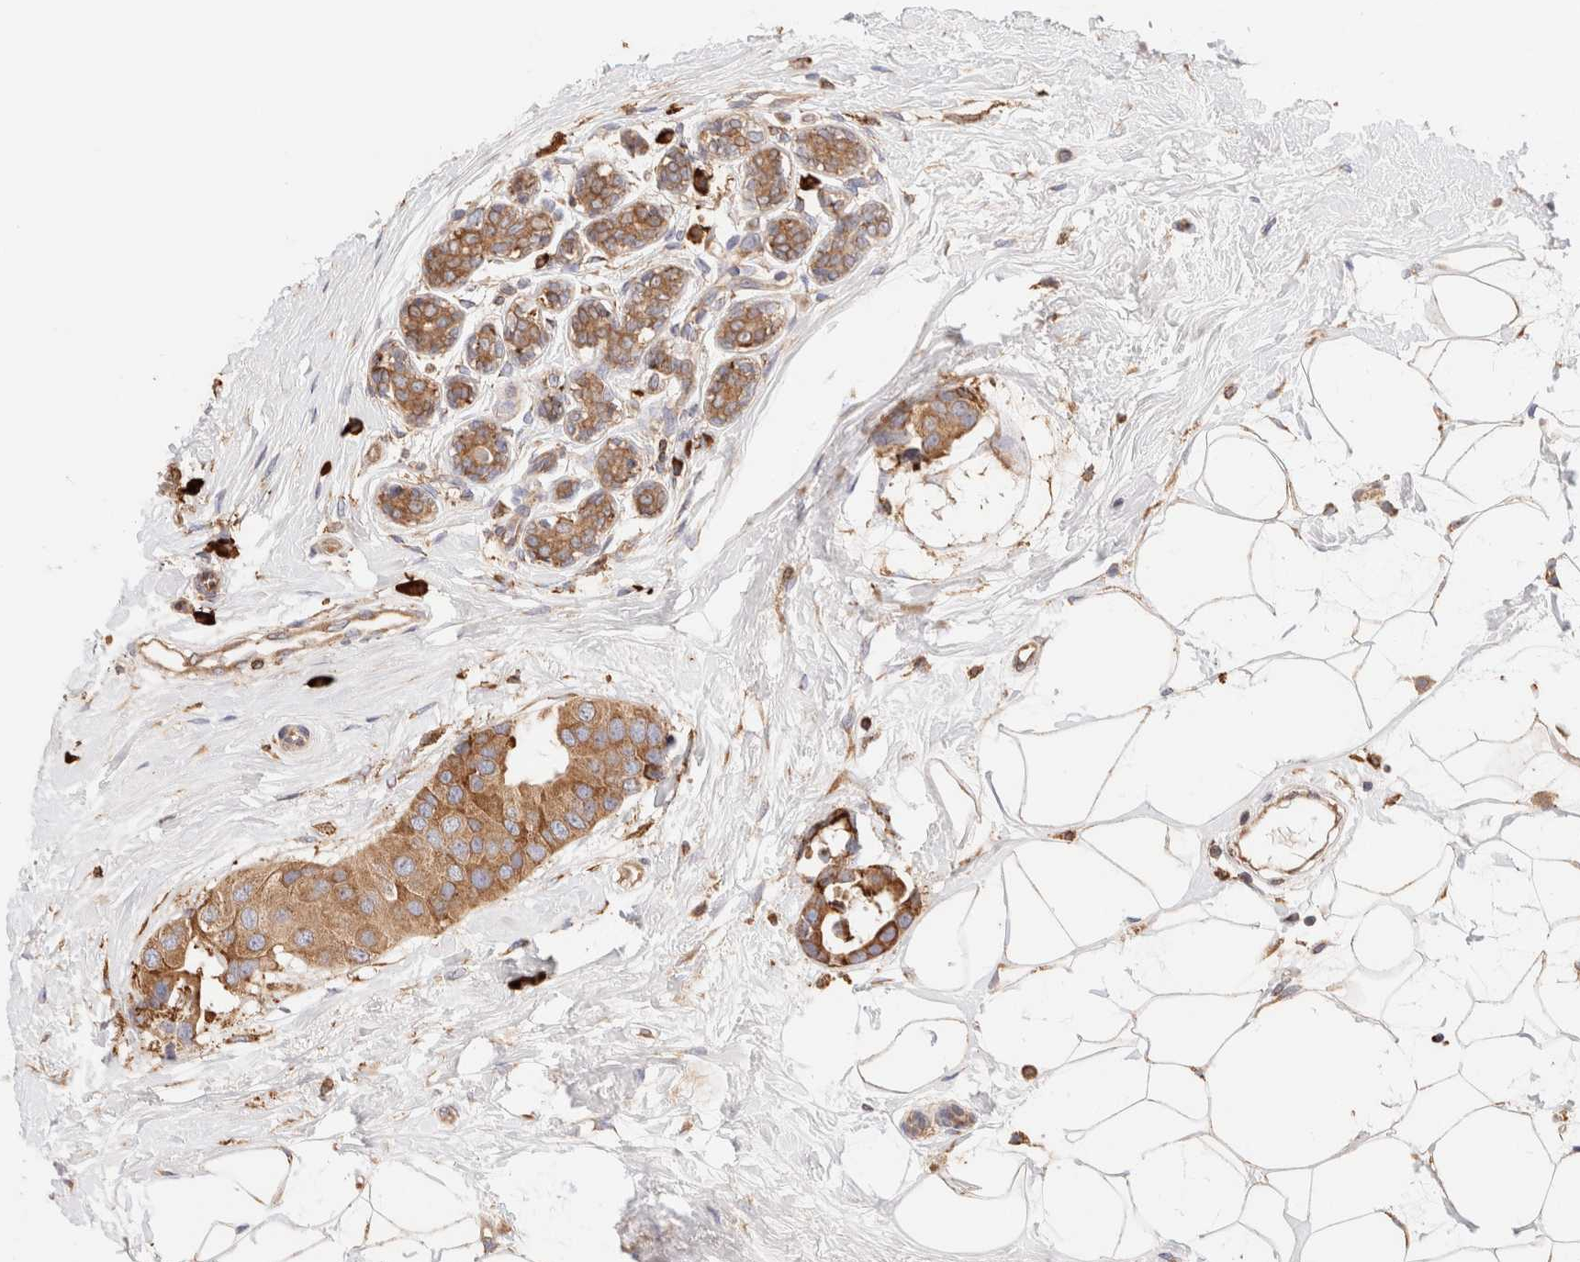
{"staining": {"intensity": "moderate", "quantity": ">75%", "location": "cytoplasmic/membranous"}, "tissue": "breast cancer", "cell_type": "Tumor cells", "image_type": "cancer", "snomed": [{"axis": "morphology", "description": "Normal tissue, NOS"}, {"axis": "morphology", "description": "Duct carcinoma"}, {"axis": "topography", "description": "Breast"}], "caption": "Brown immunohistochemical staining in breast cancer demonstrates moderate cytoplasmic/membranous staining in approximately >75% of tumor cells. The staining is performed using DAB brown chromogen to label protein expression. The nuclei are counter-stained blue using hematoxylin.", "gene": "FER", "patient": {"sex": "female", "age": 39}}